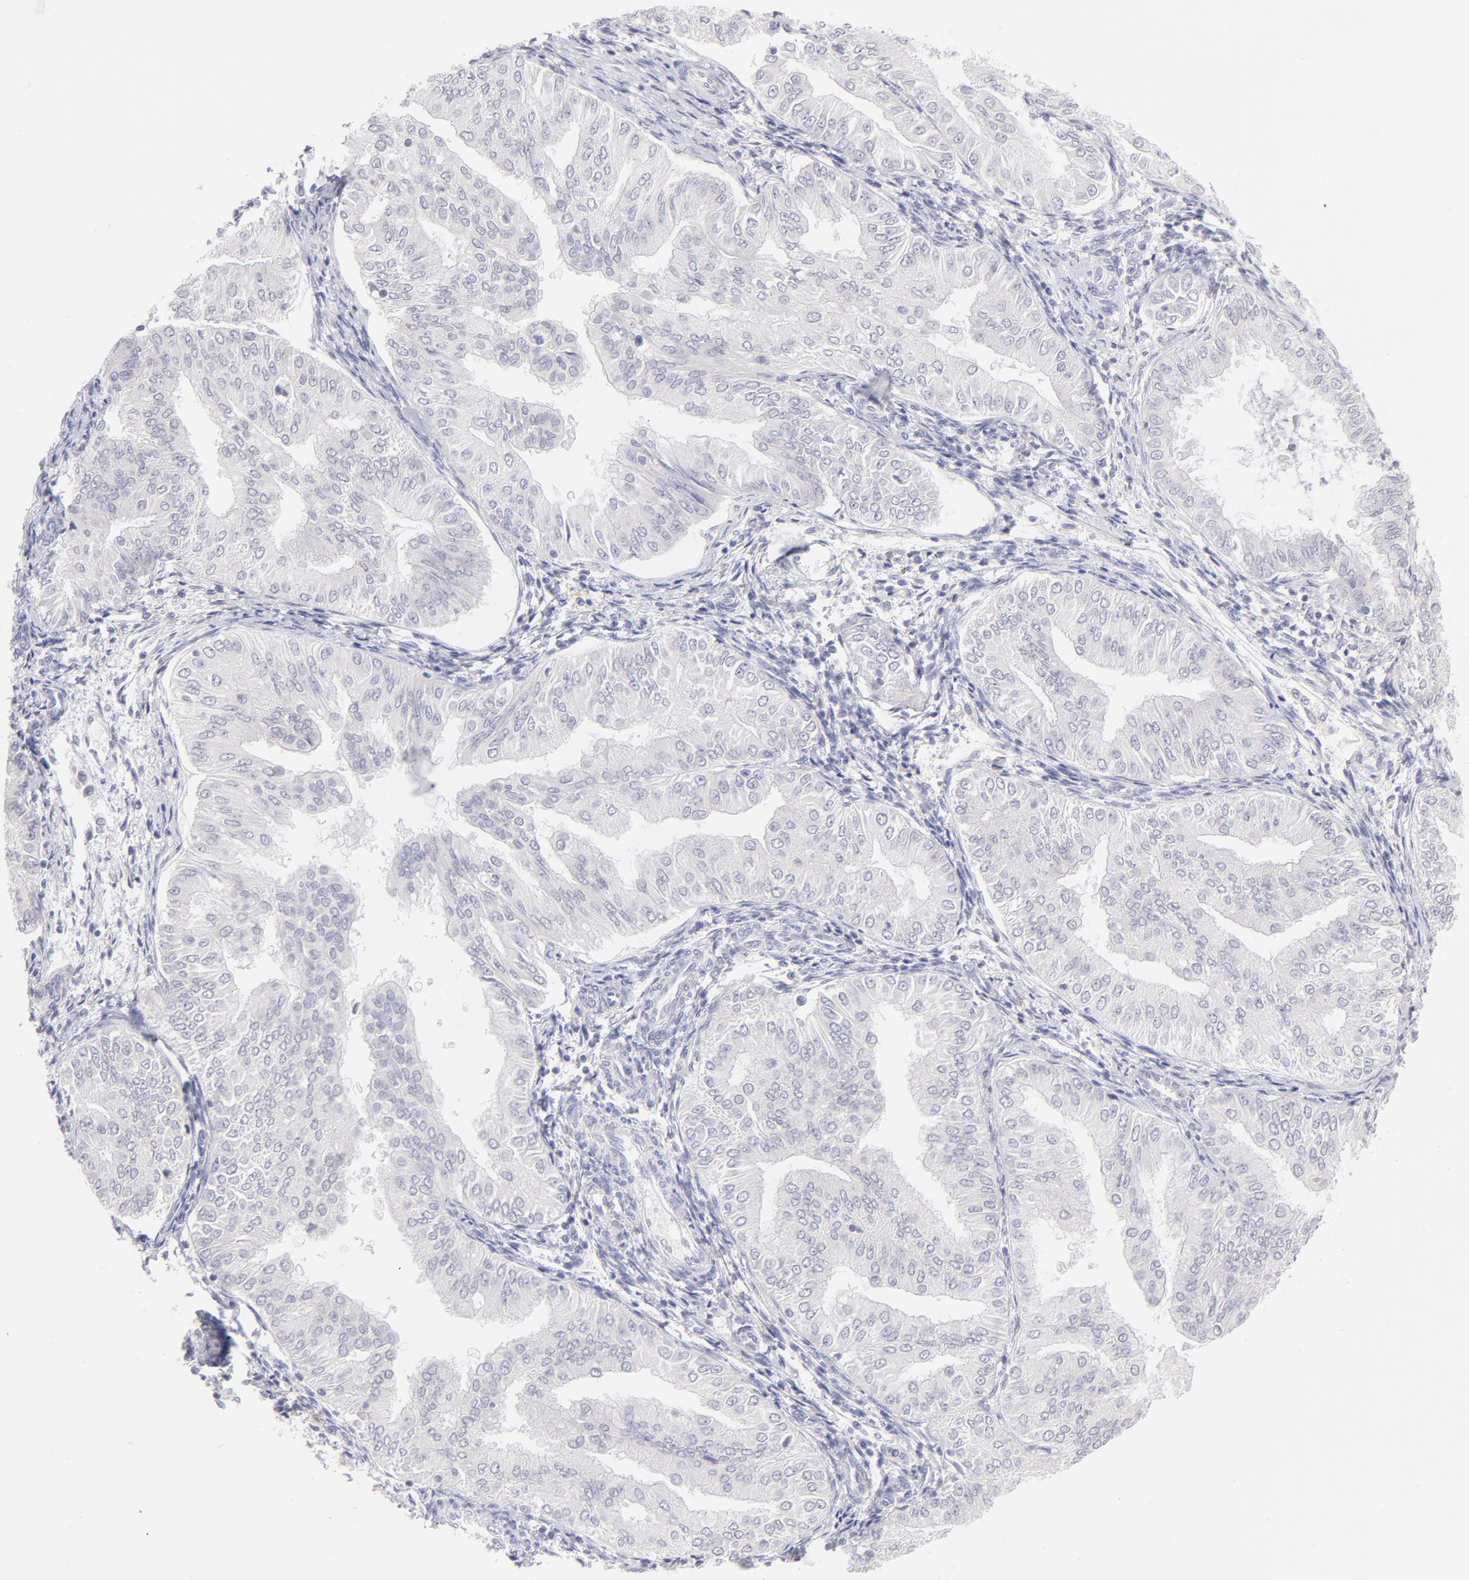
{"staining": {"intensity": "negative", "quantity": "none", "location": "none"}, "tissue": "endometrial cancer", "cell_type": "Tumor cells", "image_type": "cancer", "snomed": [{"axis": "morphology", "description": "Adenocarcinoma, NOS"}, {"axis": "topography", "description": "Endometrium"}], "caption": "Endometrial cancer stained for a protein using immunohistochemistry shows no expression tumor cells.", "gene": "LTB4R", "patient": {"sex": "female", "age": 53}}